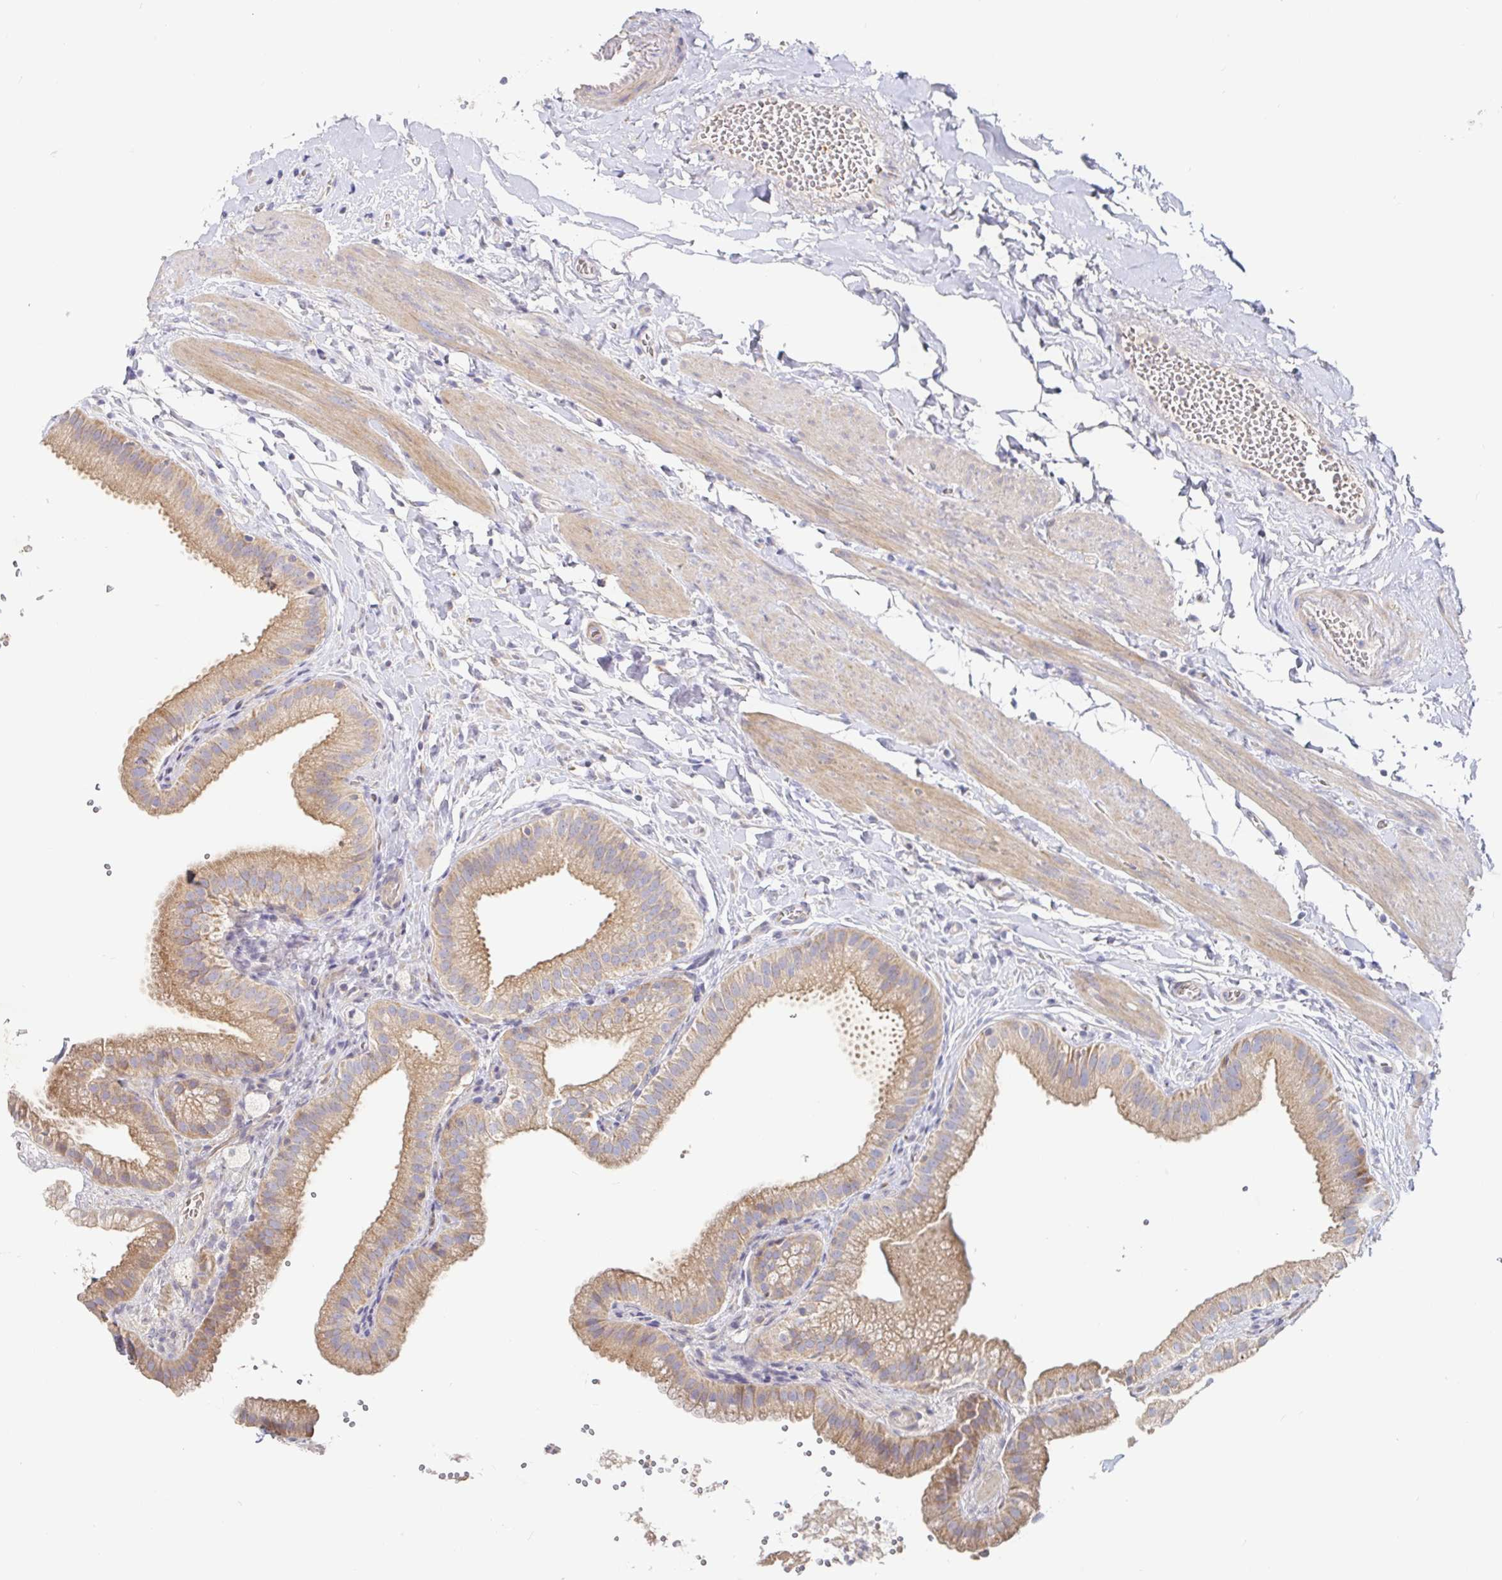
{"staining": {"intensity": "moderate", "quantity": ">75%", "location": "cytoplasmic/membranous"}, "tissue": "gallbladder", "cell_type": "Glandular cells", "image_type": "normal", "snomed": [{"axis": "morphology", "description": "Normal tissue, NOS"}, {"axis": "topography", "description": "Gallbladder"}], "caption": "An image of human gallbladder stained for a protein shows moderate cytoplasmic/membranous brown staining in glandular cells.", "gene": "IRAK2", "patient": {"sex": "female", "age": 63}}